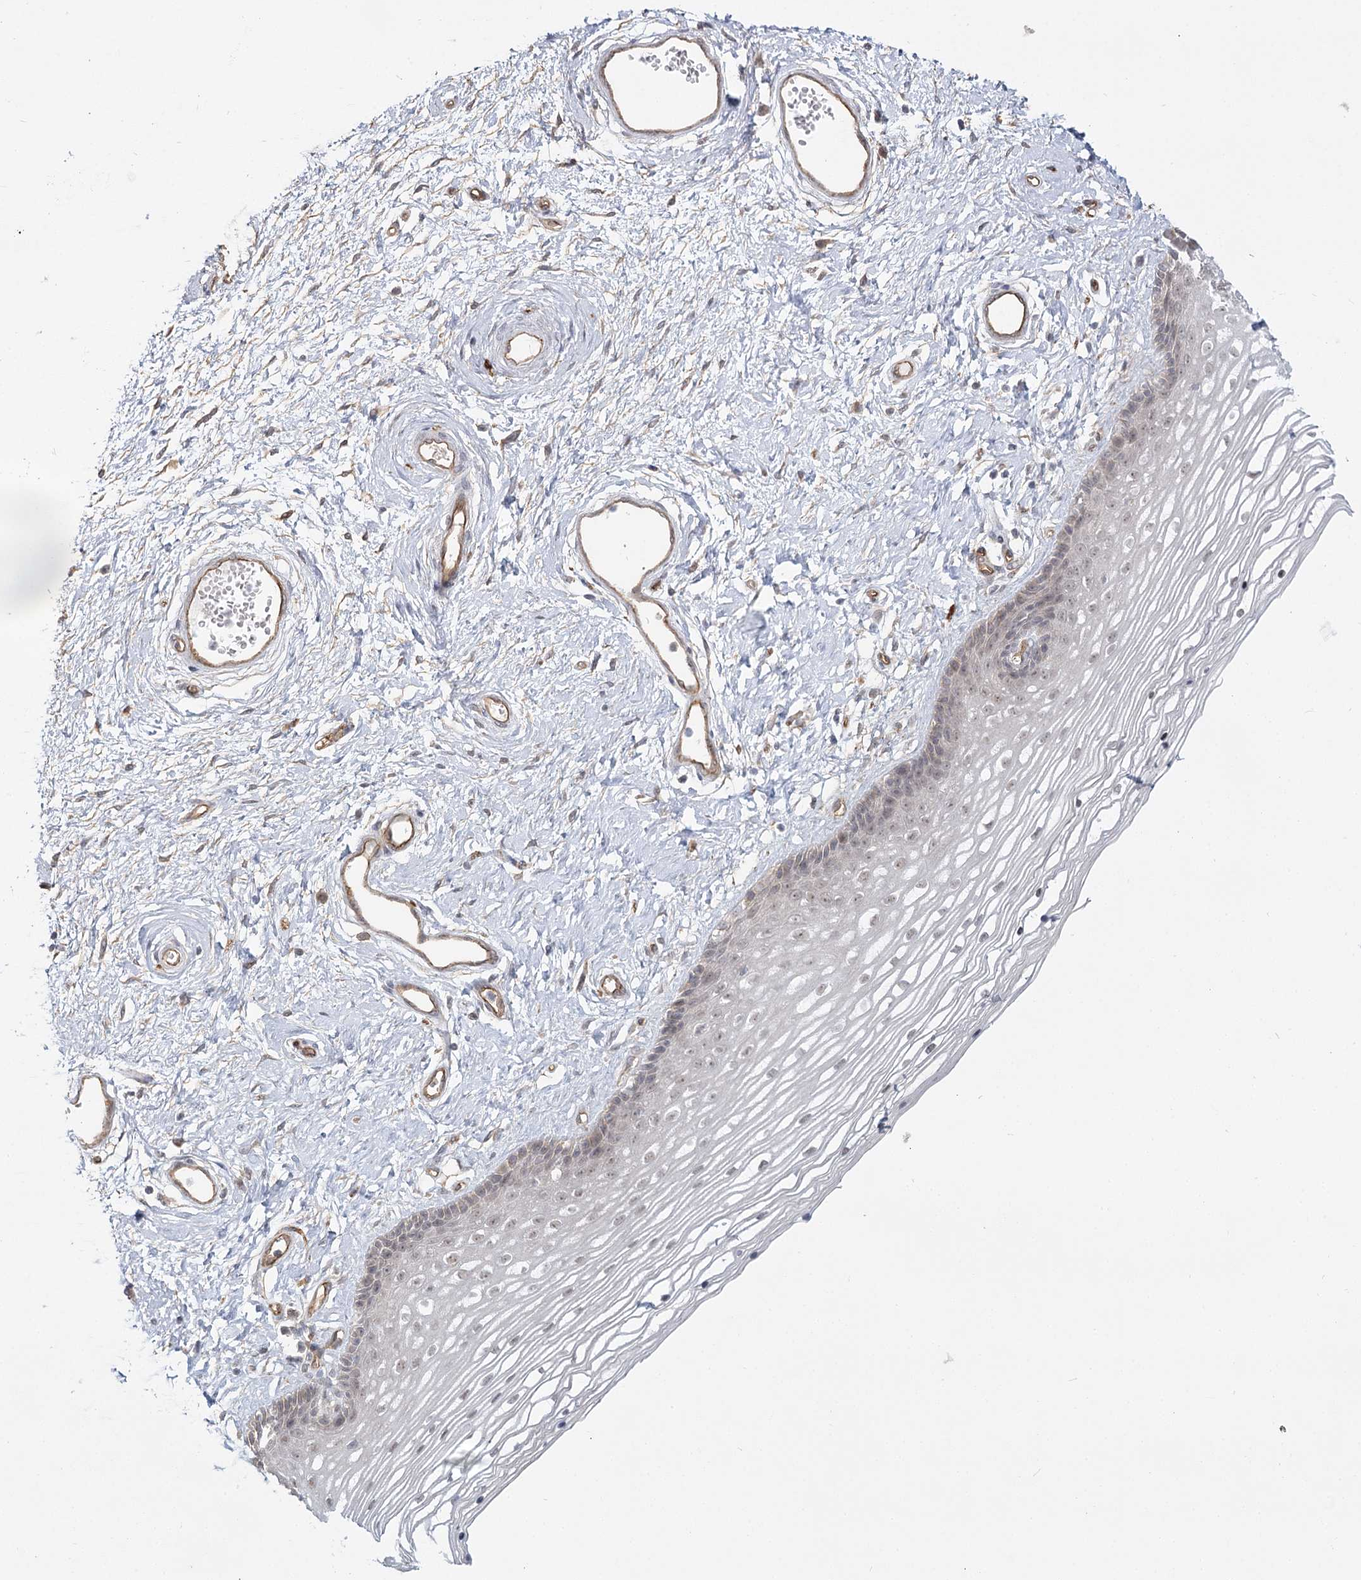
{"staining": {"intensity": "negative", "quantity": "none", "location": "none"}, "tissue": "vagina", "cell_type": "Squamous epithelial cells", "image_type": "normal", "snomed": [{"axis": "morphology", "description": "Normal tissue, NOS"}, {"axis": "topography", "description": "Vagina"}], "caption": "The image demonstrates no staining of squamous epithelial cells in normal vagina. (DAB (3,3'-diaminobenzidine) immunohistochemistry (IHC), high magnification).", "gene": "RPP14", "patient": {"sex": "female", "age": 46}}